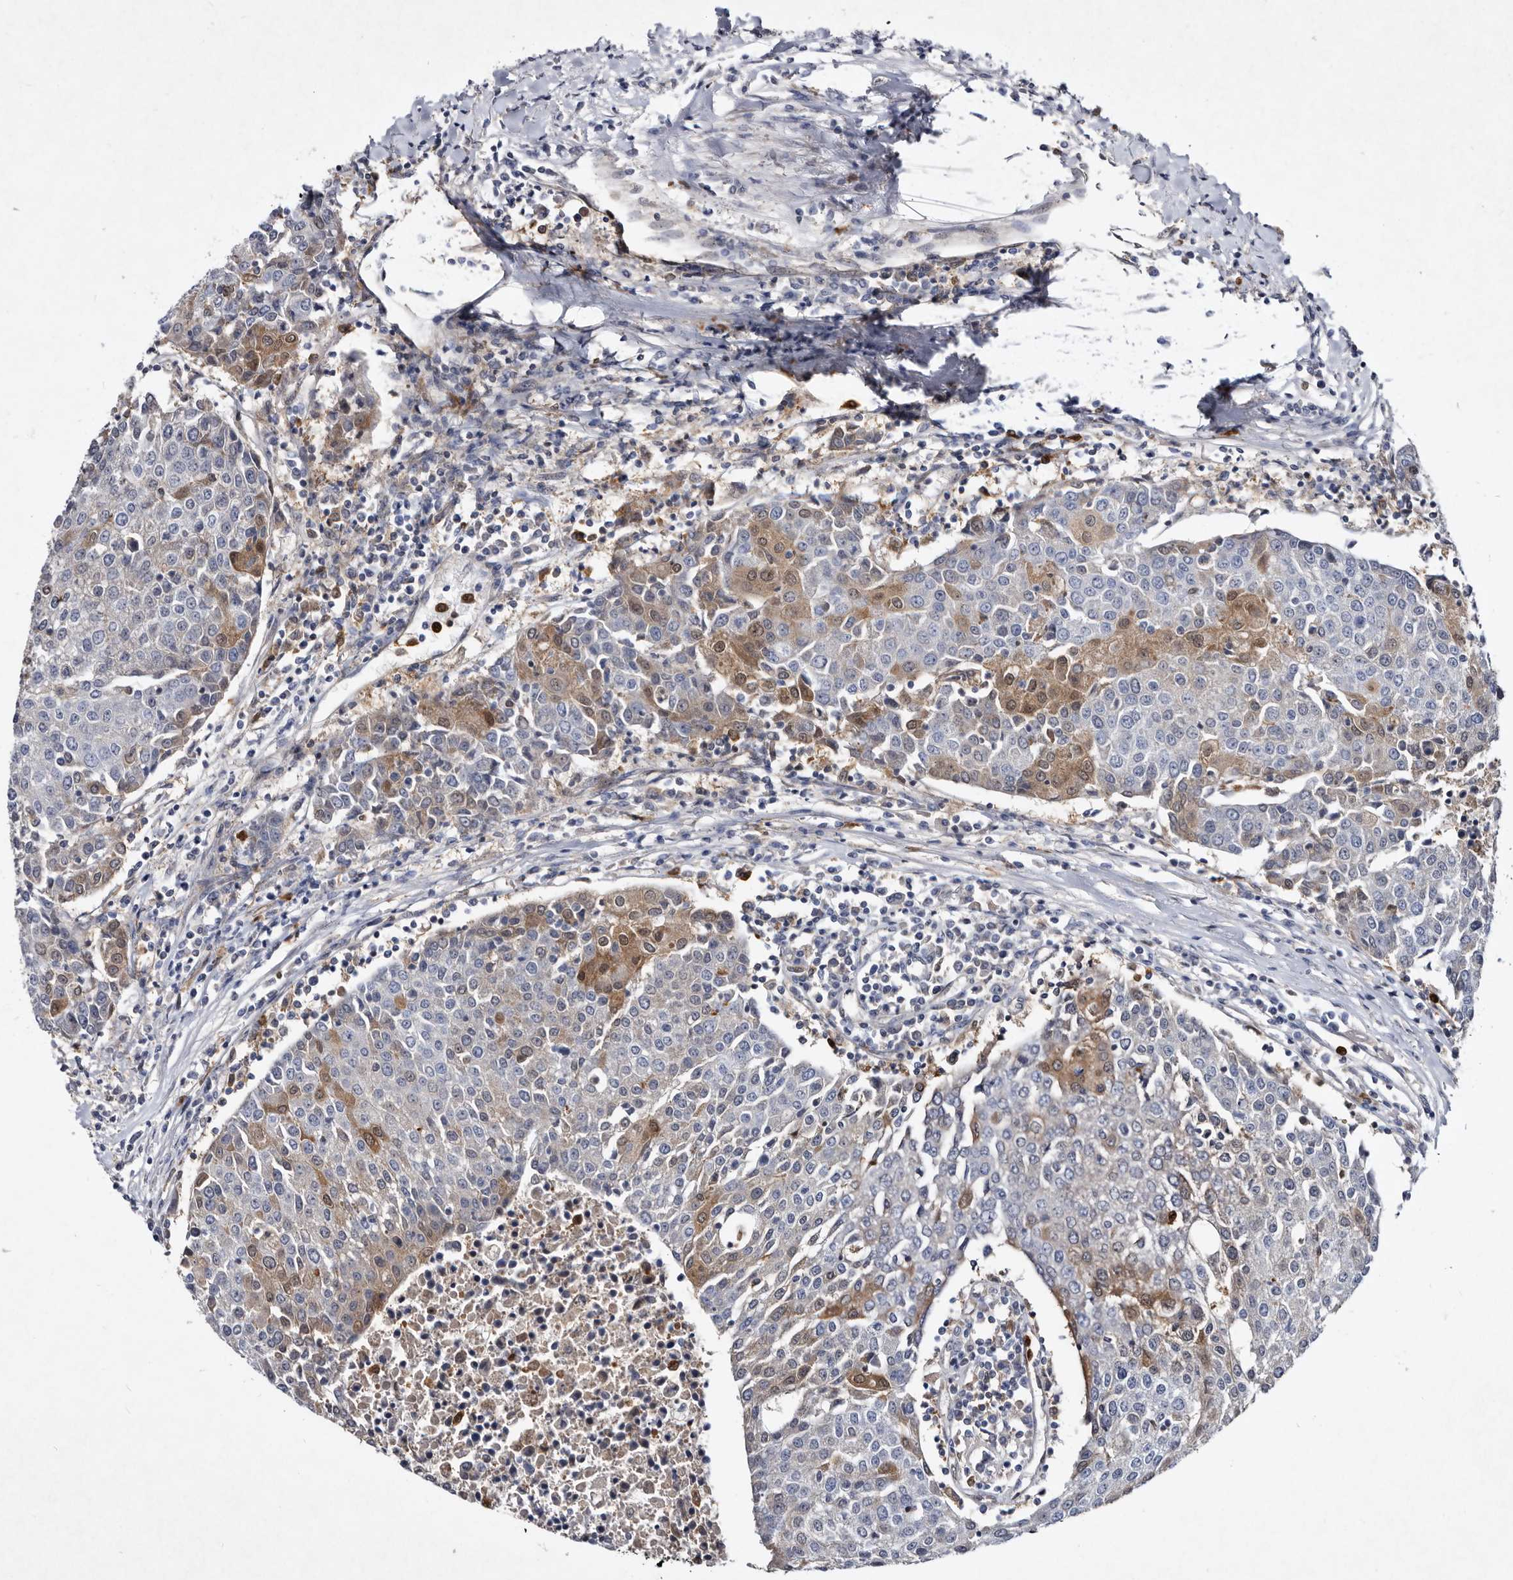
{"staining": {"intensity": "moderate", "quantity": "<25%", "location": "cytoplasmic/membranous,nuclear"}, "tissue": "urothelial cancer", "cell_type": "Tumor cells", "image_type": "cancer", "snomed": [{"axis": "morphology", "description": "Urothelial carcinoma, High grade"}, {"axis": "topography", "description": "Urinary bladder"}], "caption": "Protein staining shows moderate cytoplasmic/membranous and nuclear expression in about <25% of tumor cells in urothelial cancer. Using DAB (brown) and hematoxylin (blue) stains, captured at high magnification using brightfield microscopy.", "gene": "SERPINB8", "patient": {"sex": "female", "age": 85}}